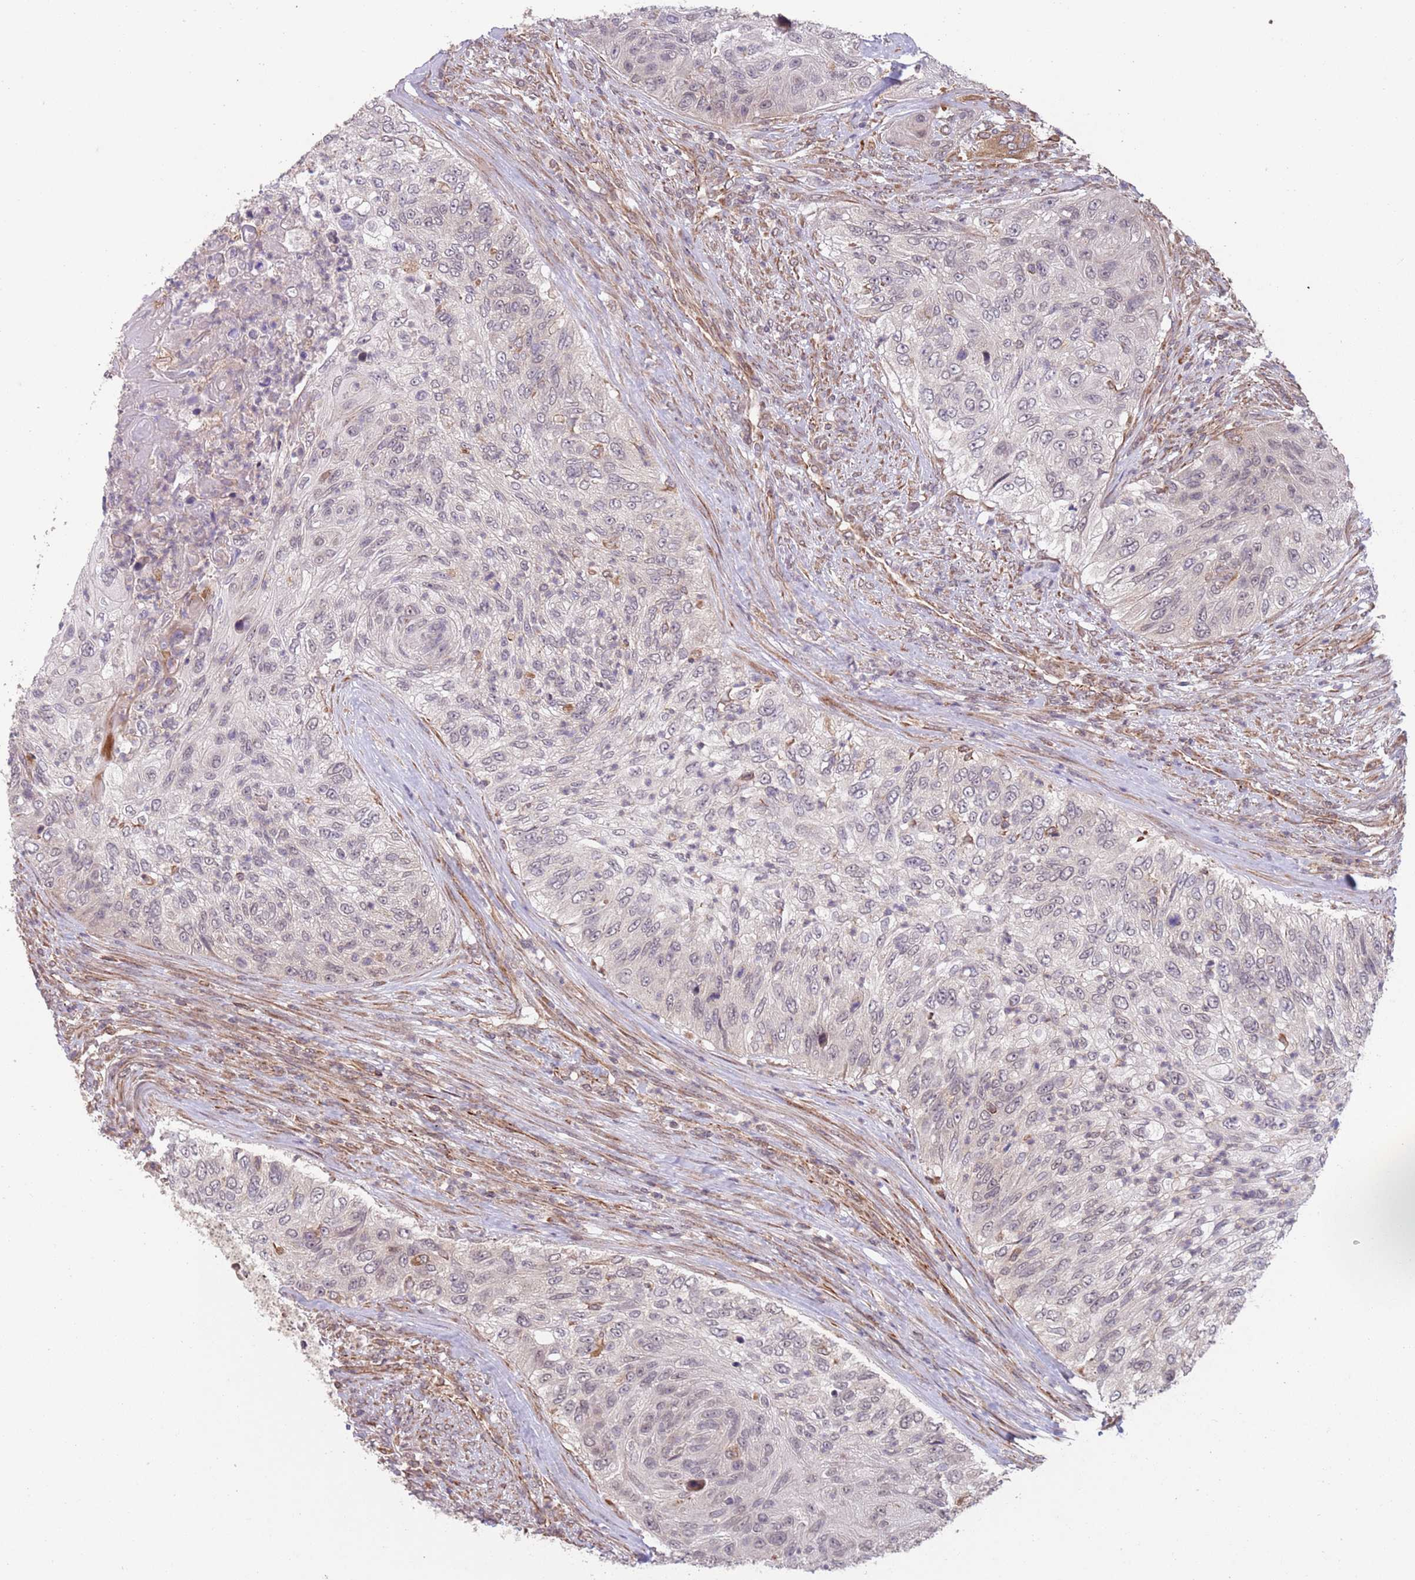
{"staining": {"intensity": "negative", "quantity": "none", "location": "none"}, "tissue": "urothelial cancer", "cell_type": "Tumor cells", "image_type": "cancer", "snomed": [{"axis": "morphology", "description": "Urothelial carcinoma, High grade"}, {"axis": "topography", "description": "Urinary bladder"}], "caption": "Urothelial cancer was stained to show a protein in brown. There is no significant expression in tumor cells.", "gene": "CHD9", "patient": {"sex": "female", "age": 60}}